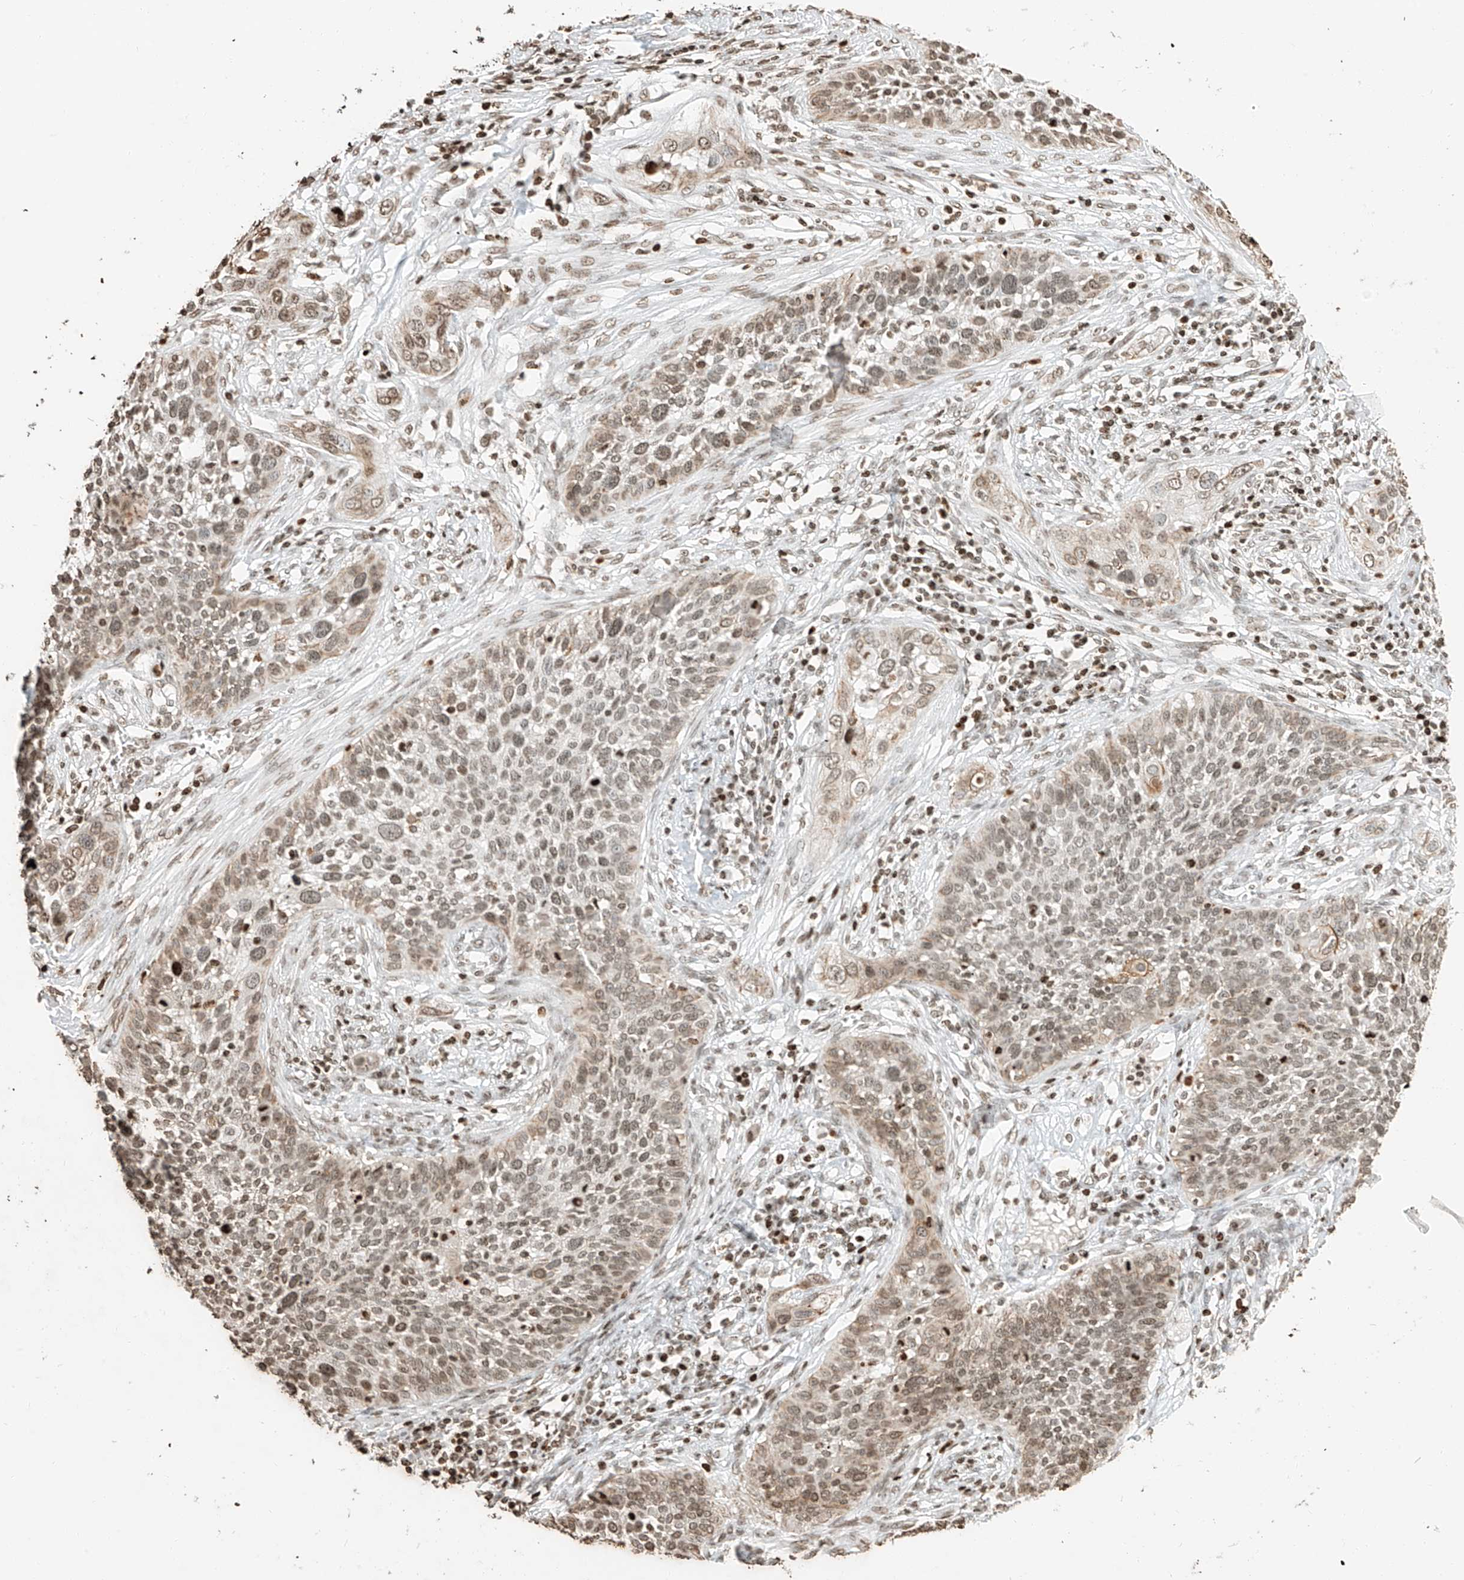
{"staining": {"intensity": "moderate", "quantity": ">75%", "location": "cytoplasmic/membranous,nuclear"}, "tissue": "cervical cancer", "cell_type": "Tumor cells", "image_type": "cancer", "snomed": [{"axis": "morphology", "description": "Squamous cell carcinoma, NOS"}, {"axis": "topography", "description": "Cervix"}], "caption": "Moderate cytoplasmic/membranous and nuclear positivity for a protein is present in approximately >75% of tumor cells of cervical cancer (squamous cell carcinoma) using immunohistochemistry.", "gene": "C17orf58", "patient": {"sex": "female", "age": 34}}